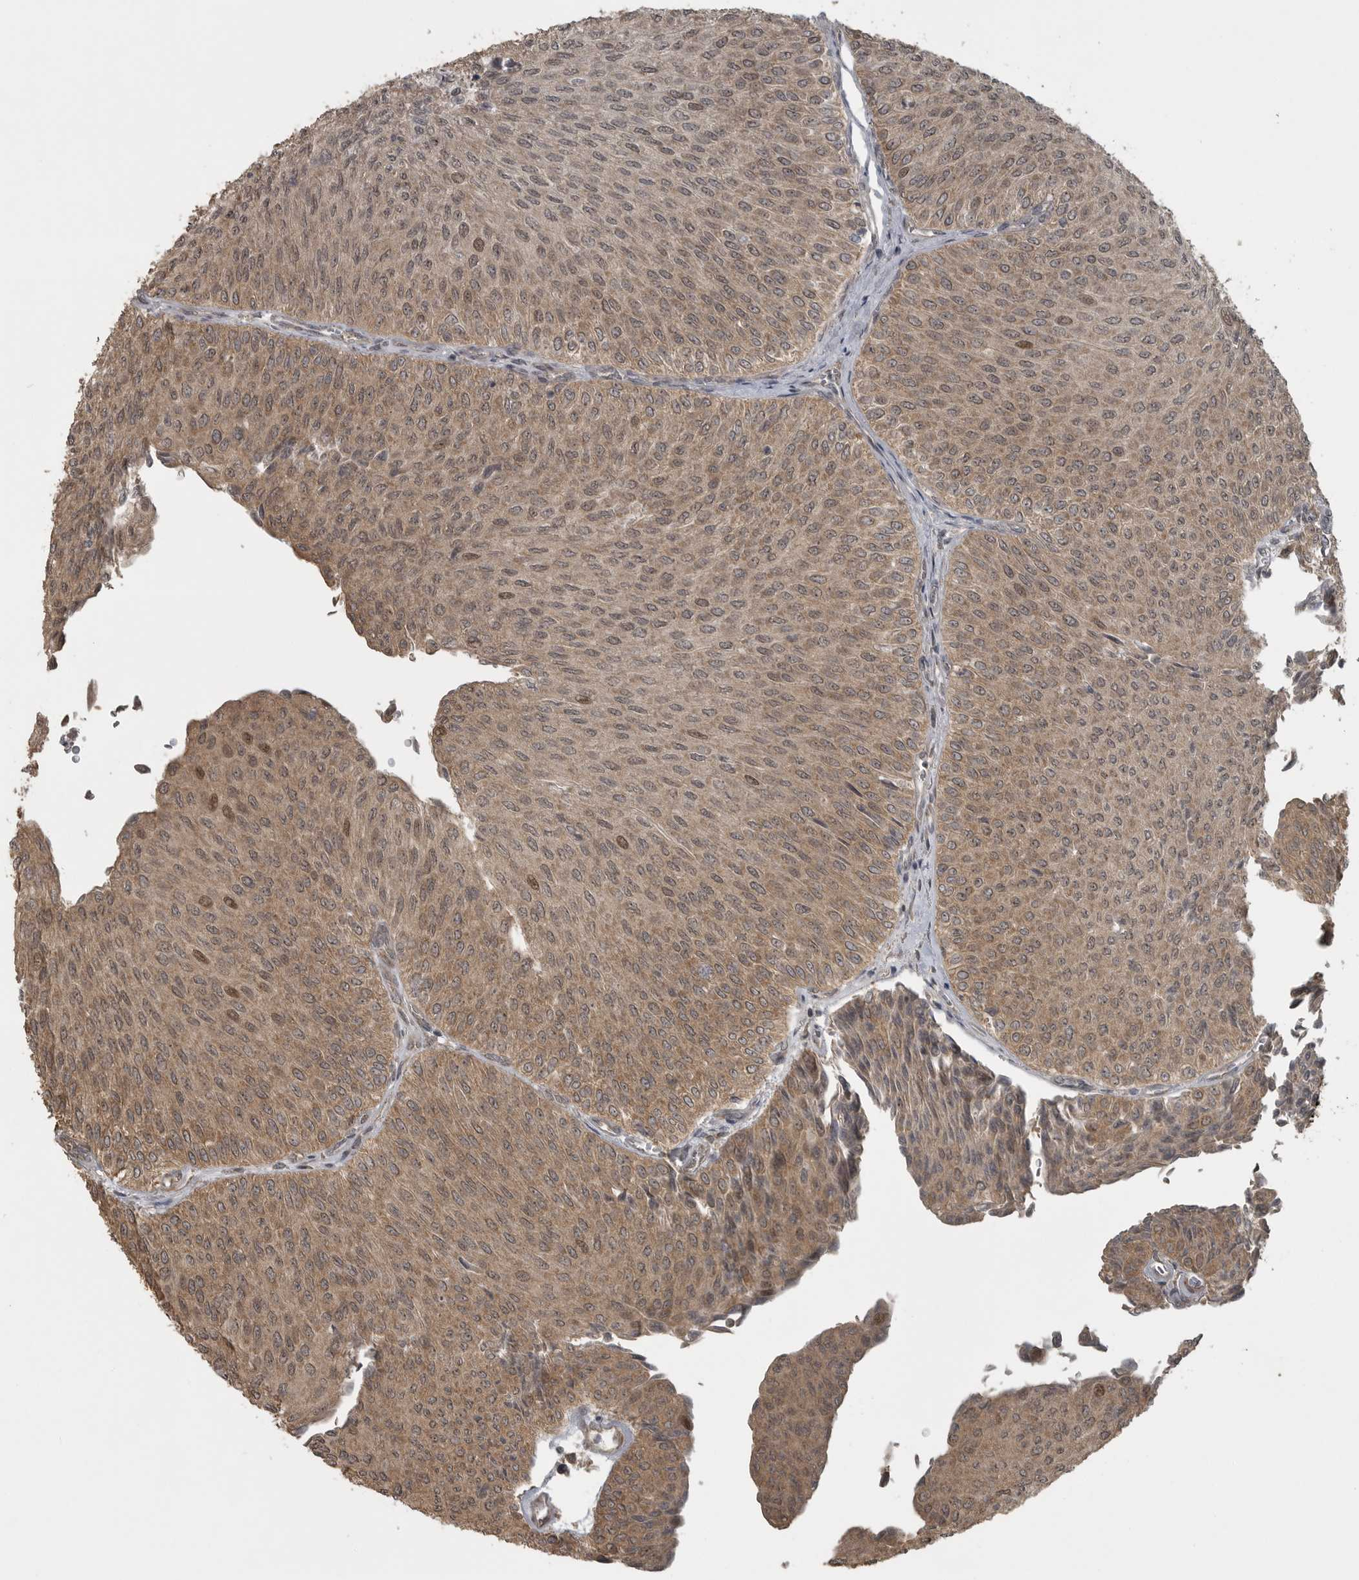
{"staining": {"intensity": "moderate", "quantity": ">75%", "location": "cytoplasmic/membranous,nuclear"}, "tissue": "urothelial cancer", "cell_type": "Tumor cells", "image_type": "cancer", "snomed": [{"axis": "morphology", "description": "Urothelial carcinoma, Low grade"}, {"axis": "topography", "description": "Urinary bladder"}], "caption": "This photomicrograph exhibits immunohistochemistry (IHC) staining of human low-grade urothelial carcinoma, with medium moderate cytoplasmic/membranous and nuclear expression in about >75% of tumor cells.", "gene": "LLGL1", "patient": {"sex": "male", "age": 78}}